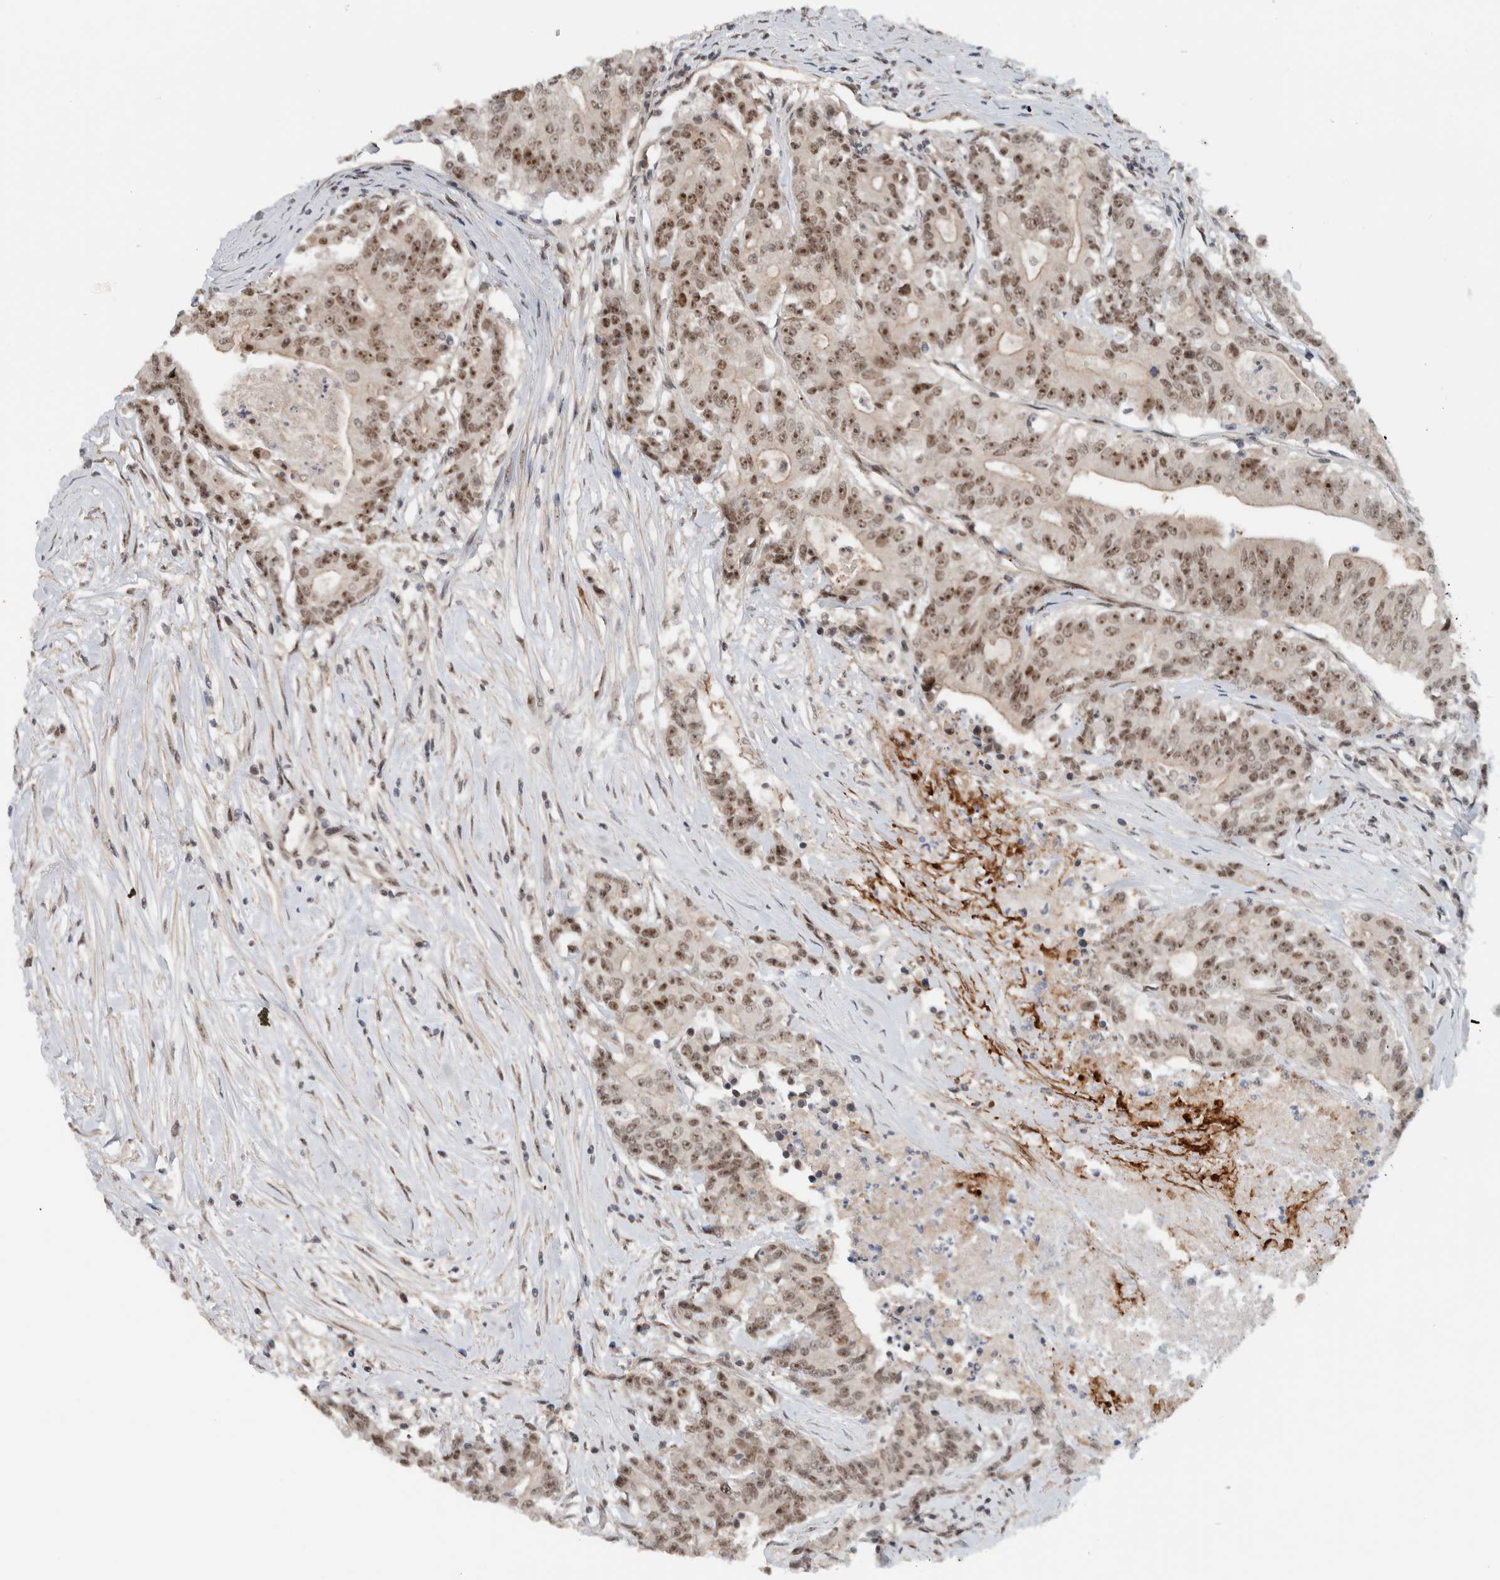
{"staining": {"intensity": "moderate", "quantity": ">75%", "location": "nuclear"}, "tissue": "colorectal cancer", "cell_type": "Tumor cells", "image_type": "cancer", "snomed": [{"axis": "morphology", "description": "Adenocarcinoma, NOS"}, {"axis": "topography", "description": "Colon"}], "caption": "Adenocarcinoma (colorectal) stained with a protein marker reveals moderate staining in tumor cells.", "gene": "ZFP91", "patient": {"sex": "female", "age": 77}}